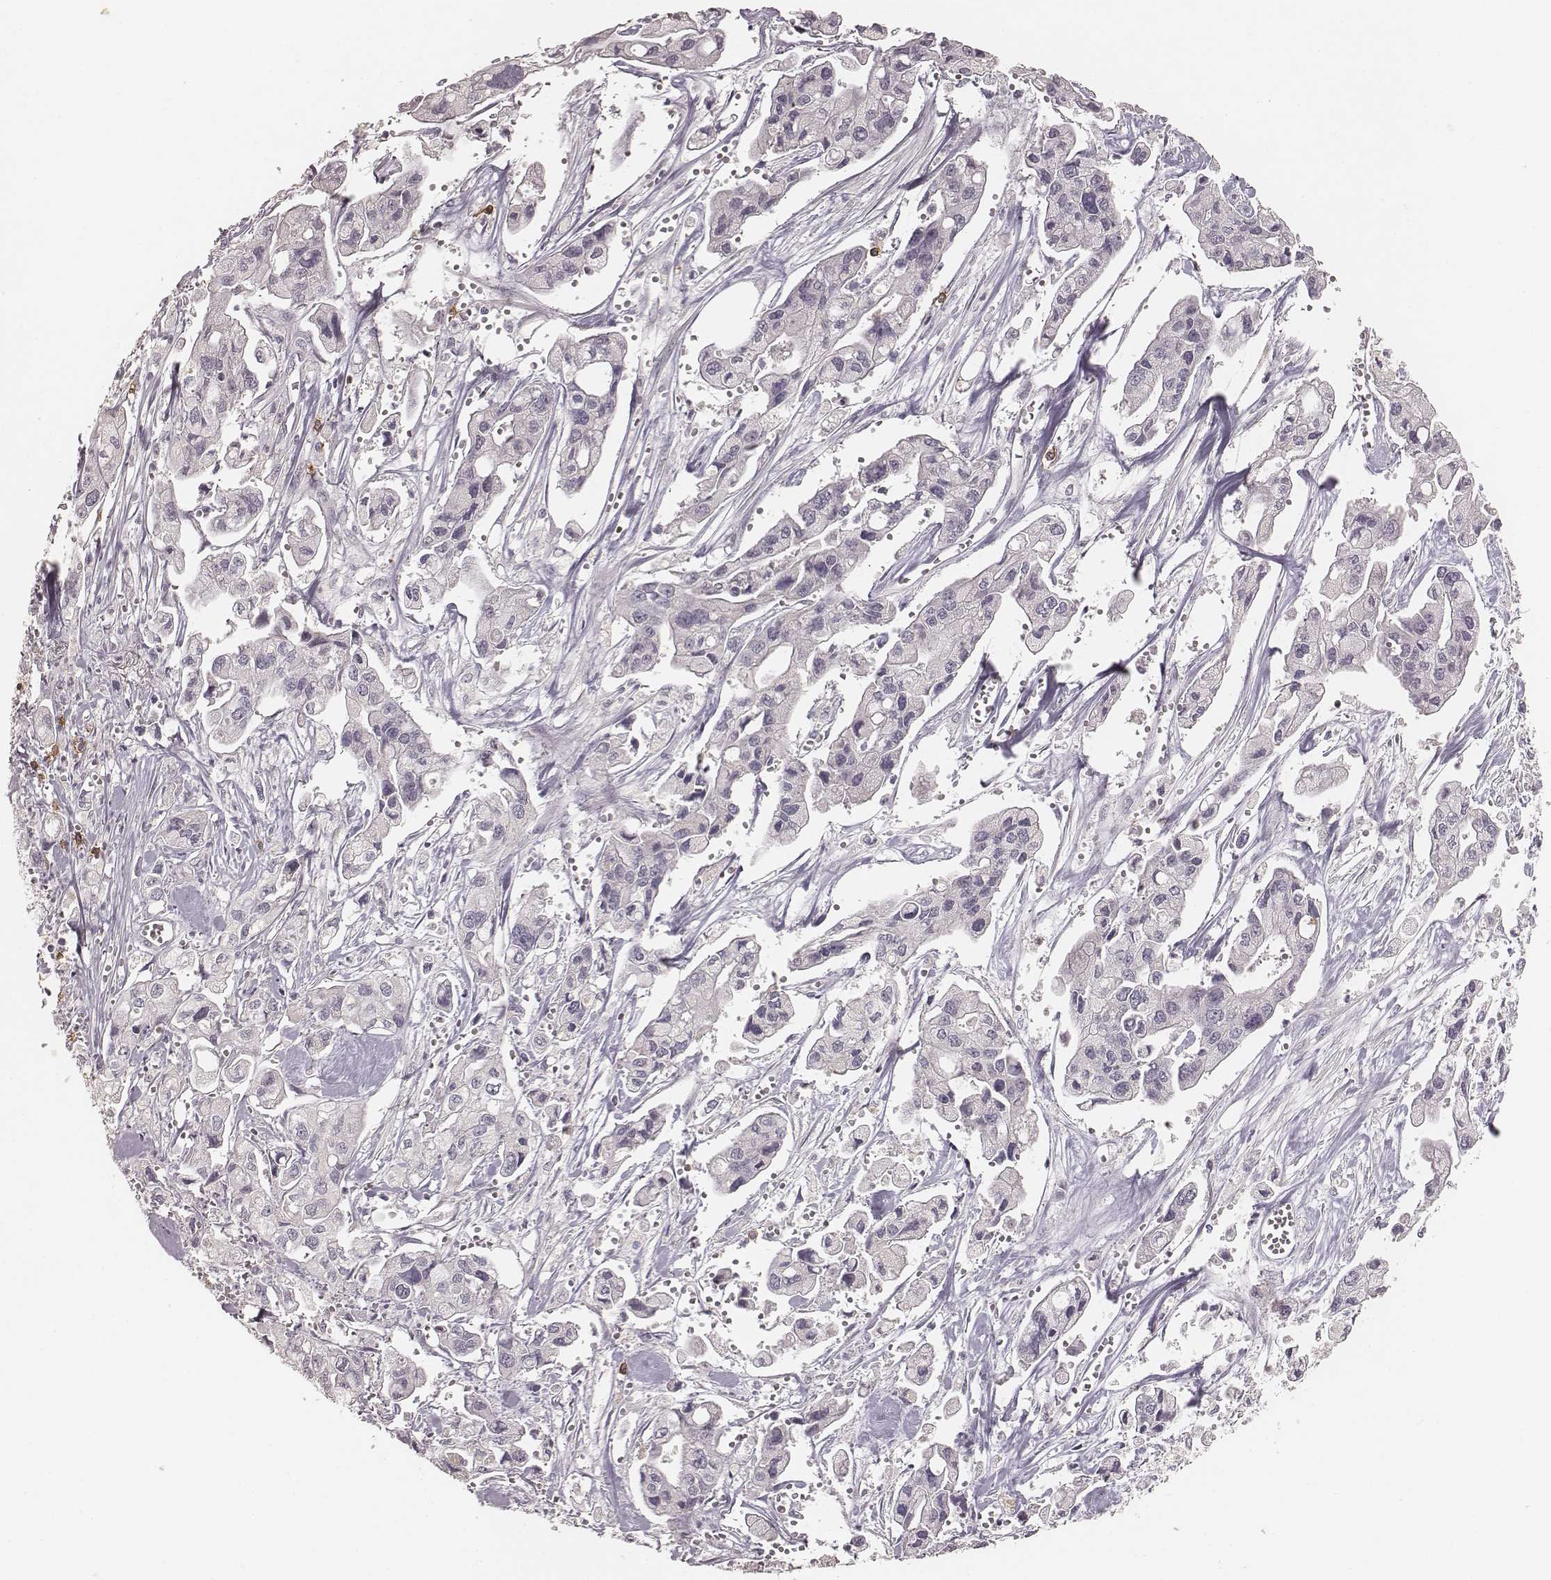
{"staining": {"intensity": "negative", "quantity": "none", "location": "none"}, "tissue": "pancreatic cancer", "cell_type": "Tumor cells", "image_type": "cancer", "snomed": [{"axis": "morphology", "description": "Adenocarcinoma, NOS"}, {"axis": "topography", "description": "Pancreas"}], "caption": "Immunohistochemistry (IHC) image of pancreatic cancer (adenocarcinoma) stained for a protein (brown), which exhibits no positivity in tumor cells. (DAB IHC visualized using brightfield microscopy, high magnification).", "gene": "CD8A", "patient": {"sex": "male", "age": 70}}